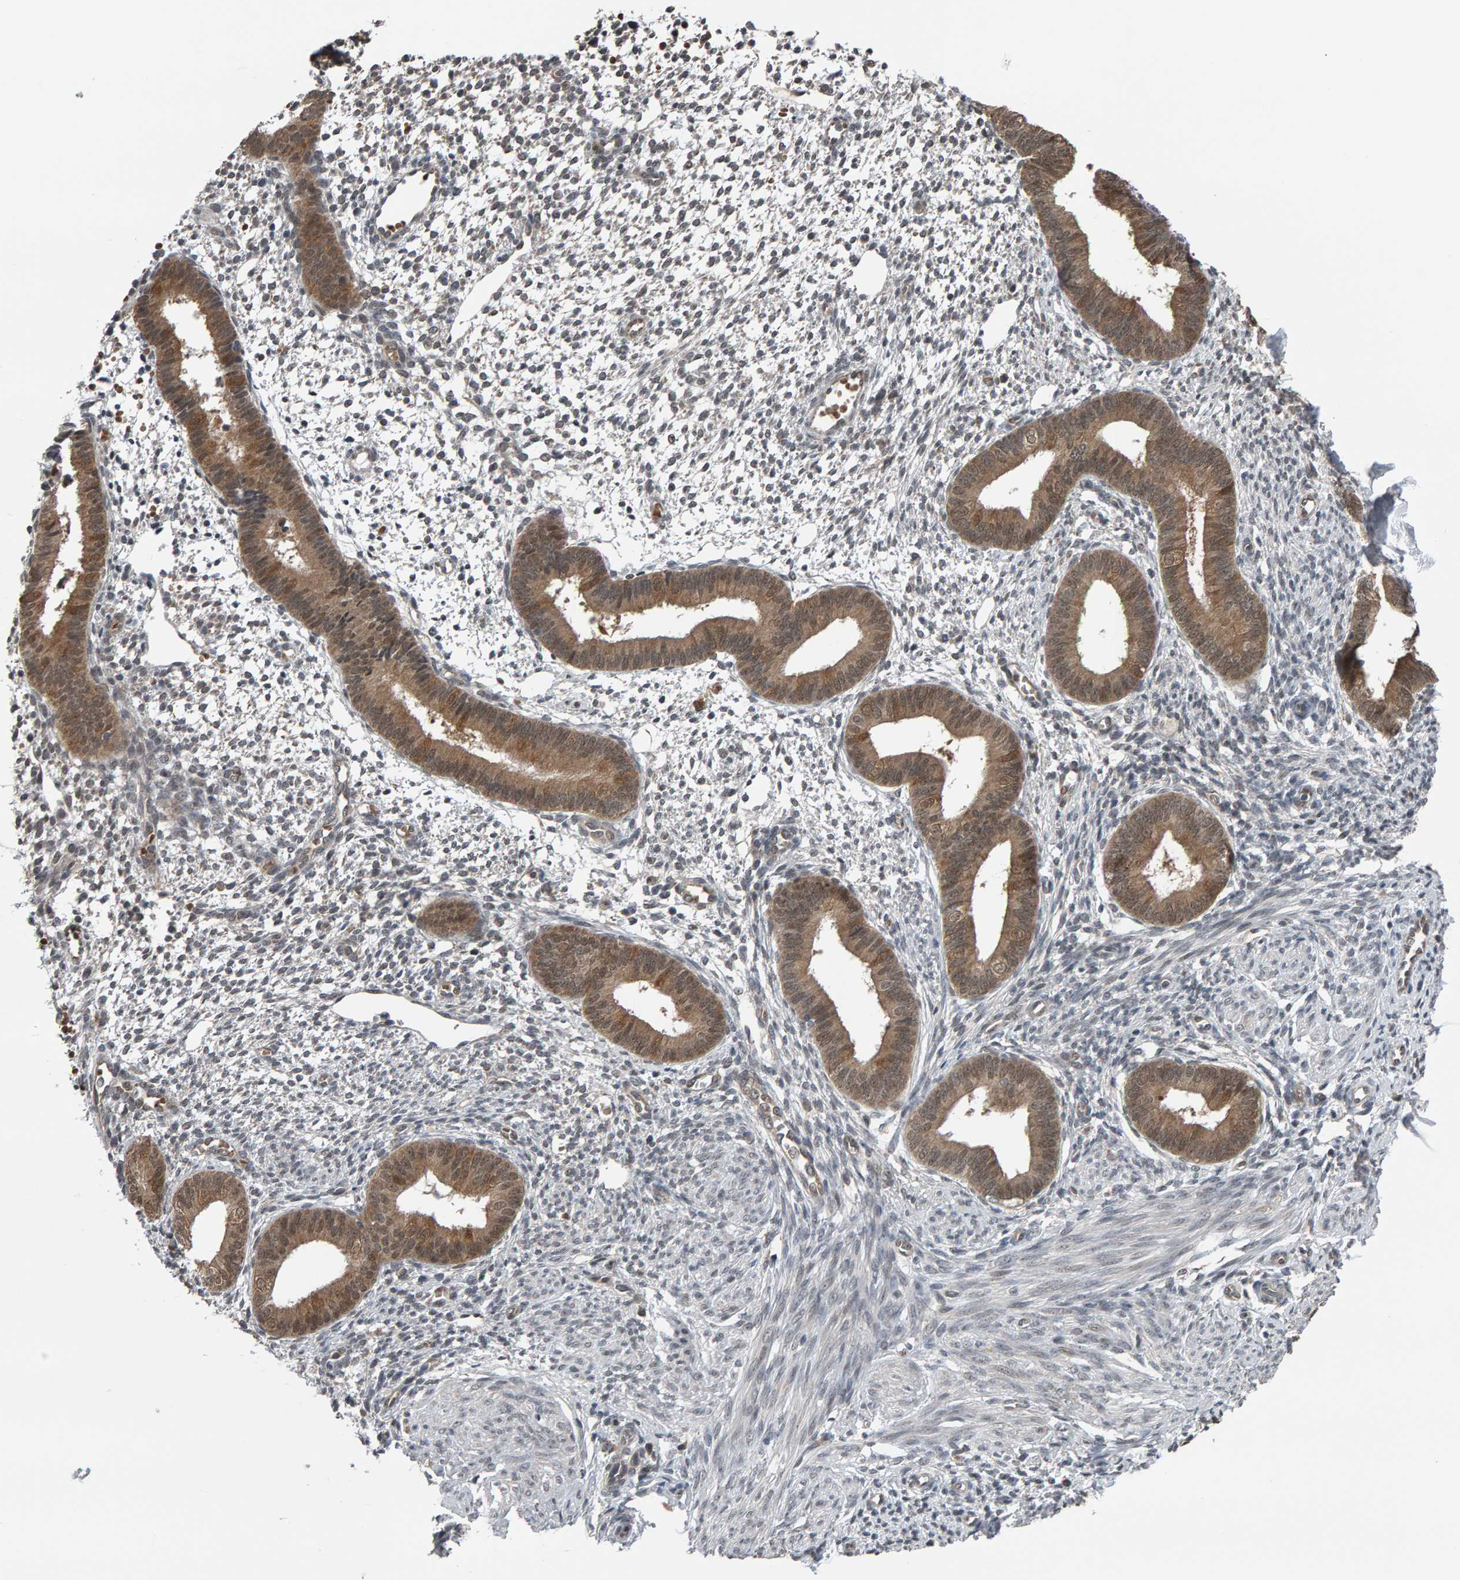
{"staining": {"intensity": "negative", "quantity": "none", "location": "none"}, "tissue": "endometrium", "cell_type": "Cells in endometrial stroma", "image_type": "normal", "snomed": [{"axis": "morphology", "description": "Normal tissue, NOS"}, {"axis": "topography", "description": "Endometrium"}], "caption": "Immunohistochemical staining of normal endometrium shows no significant staining in cells in endometrial stroma.", "gene": "COASY", "patient": {"sex": "female", "age": 46}}